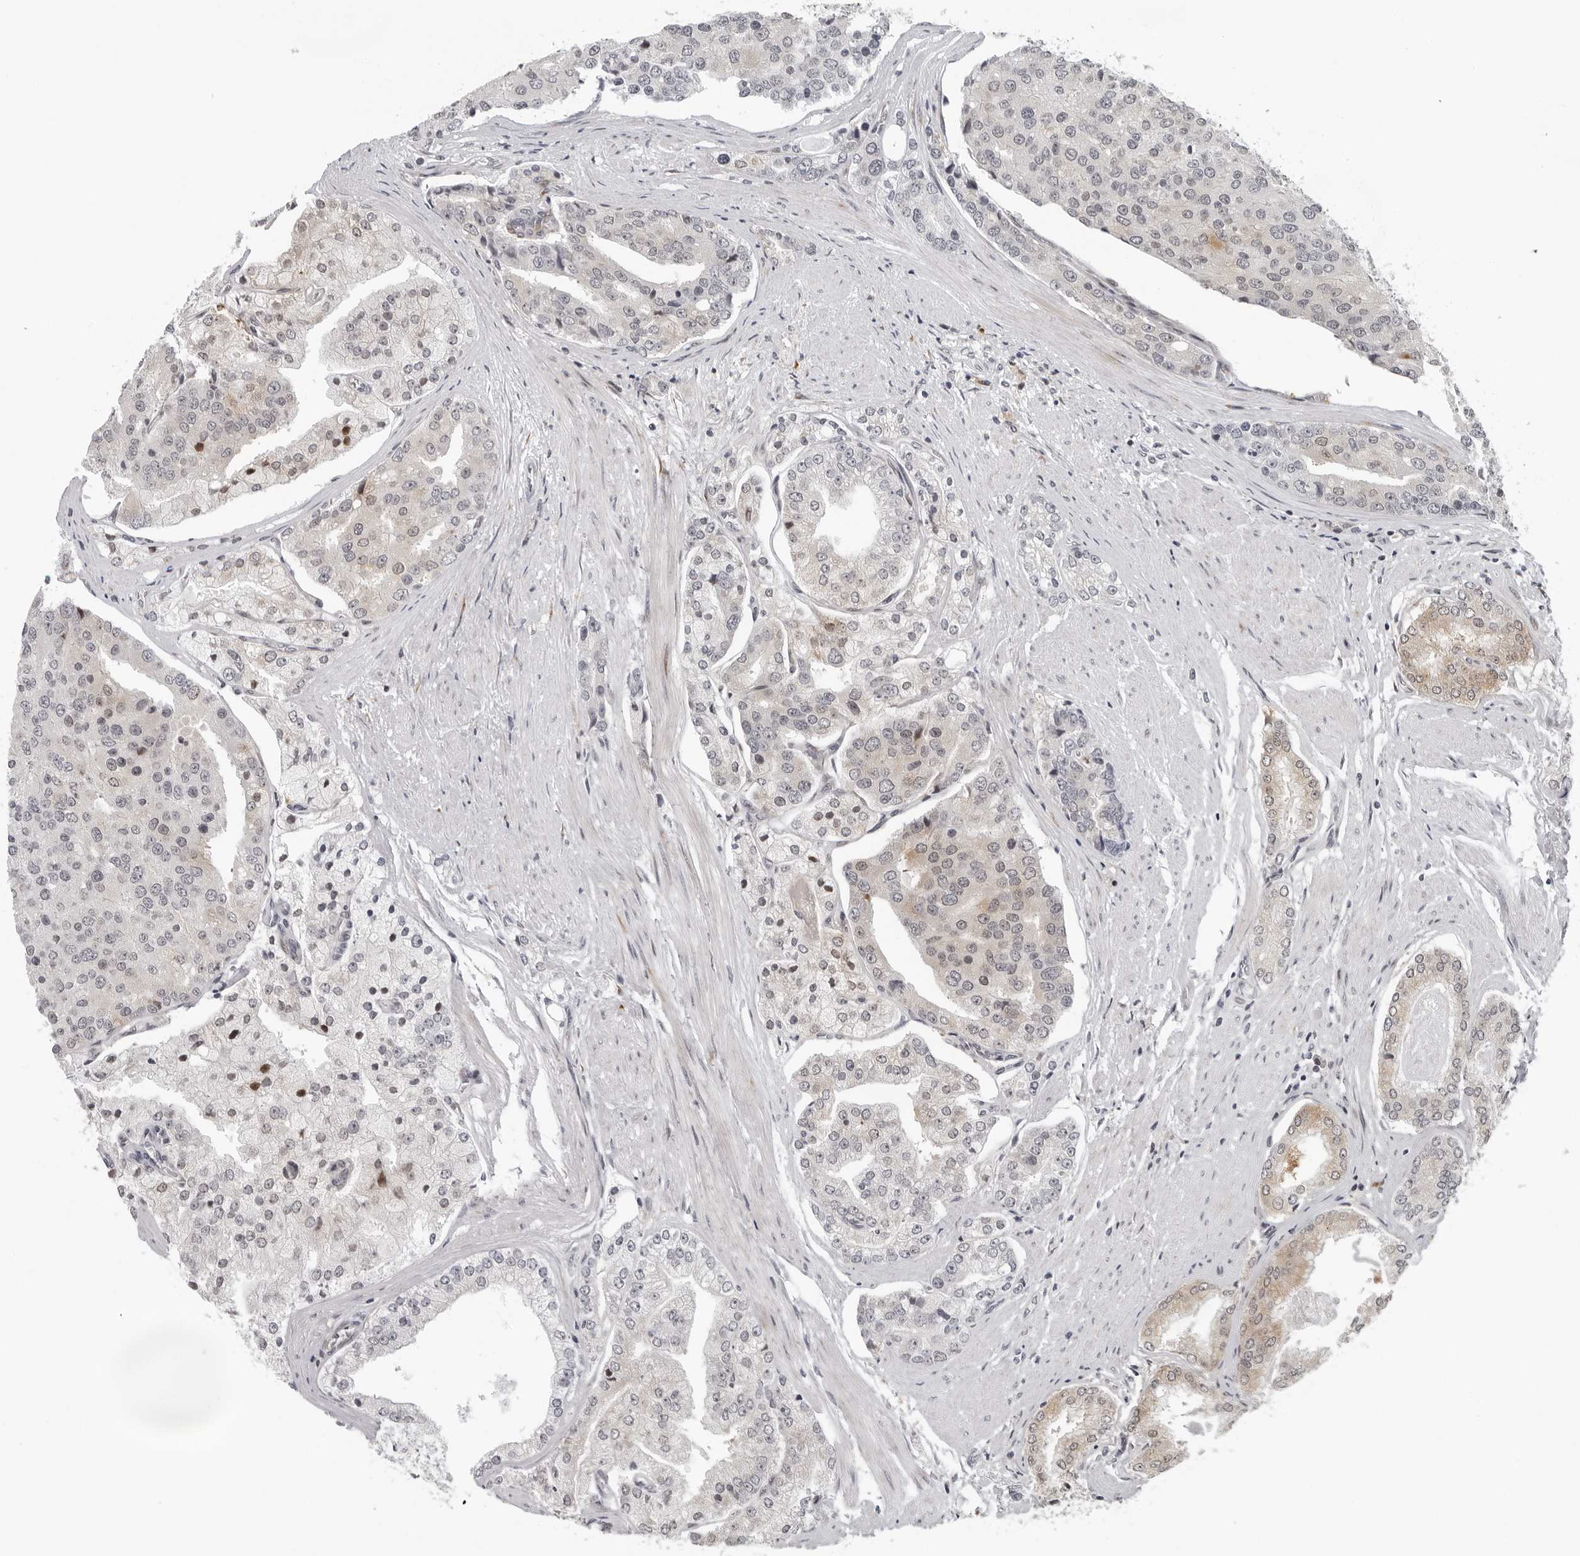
{"staining": {"intensity": "weak", "quantity": "<25%", "location": "cytoplasmic/membranous,nuclear"}, "tissue": "prostate cancer", "cell_type": "Tumor cells", "image_type": "cancer", "snomed": [{"axis": "morphology", "description": "Adenocarcinoma, High grade"}, {"axis": "topography", "description": "Prostate"}], "caption": "Photomicrograph shows no significant protein expression in tumor cells of prostate high-grade adenocarcinoma.", "gene": "PIP4K2C", "patient": {"sex": "male", "age": 50}}